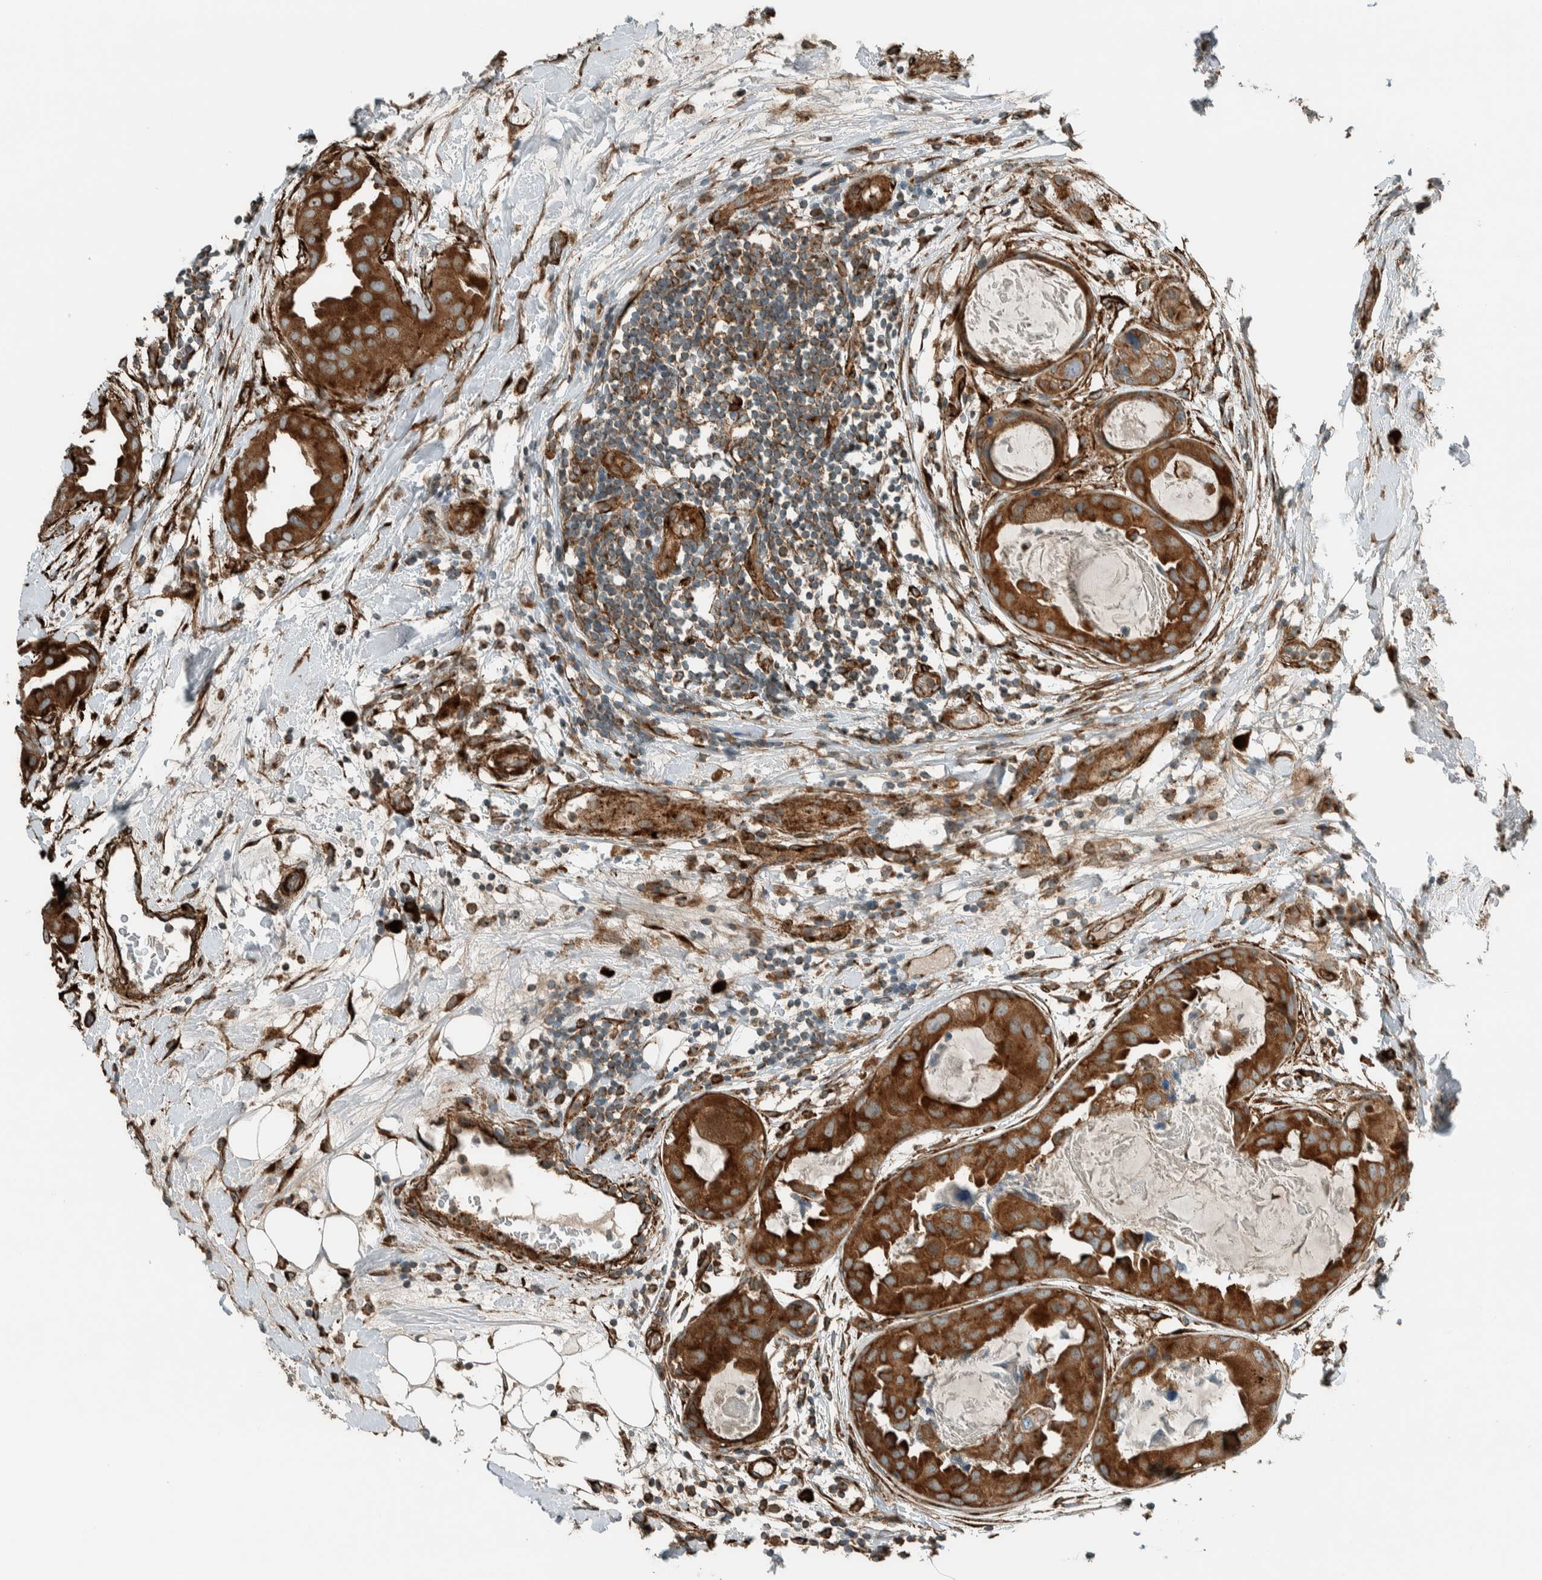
{"staining": {"intensity": "strong", "quantity": ">75%", "location": "cytoplasmic/membranous"}, "tissue": "breast cancer", "cell_type": "Tumor cells", "image_type": "cancer", "snomed": [{"axis": "morphology", "description": "Duct carcinoma"}, {"axis": "topography", "description": "Breast"}], "caption": "Protein expression analysis of human breast invasive ductal carcinoma reveals strong cytoplasmic/membranous positivity in about >75% of tumor cells.", "gene": "EXOC7", "patient": {"sex": "female", "age": 40}}